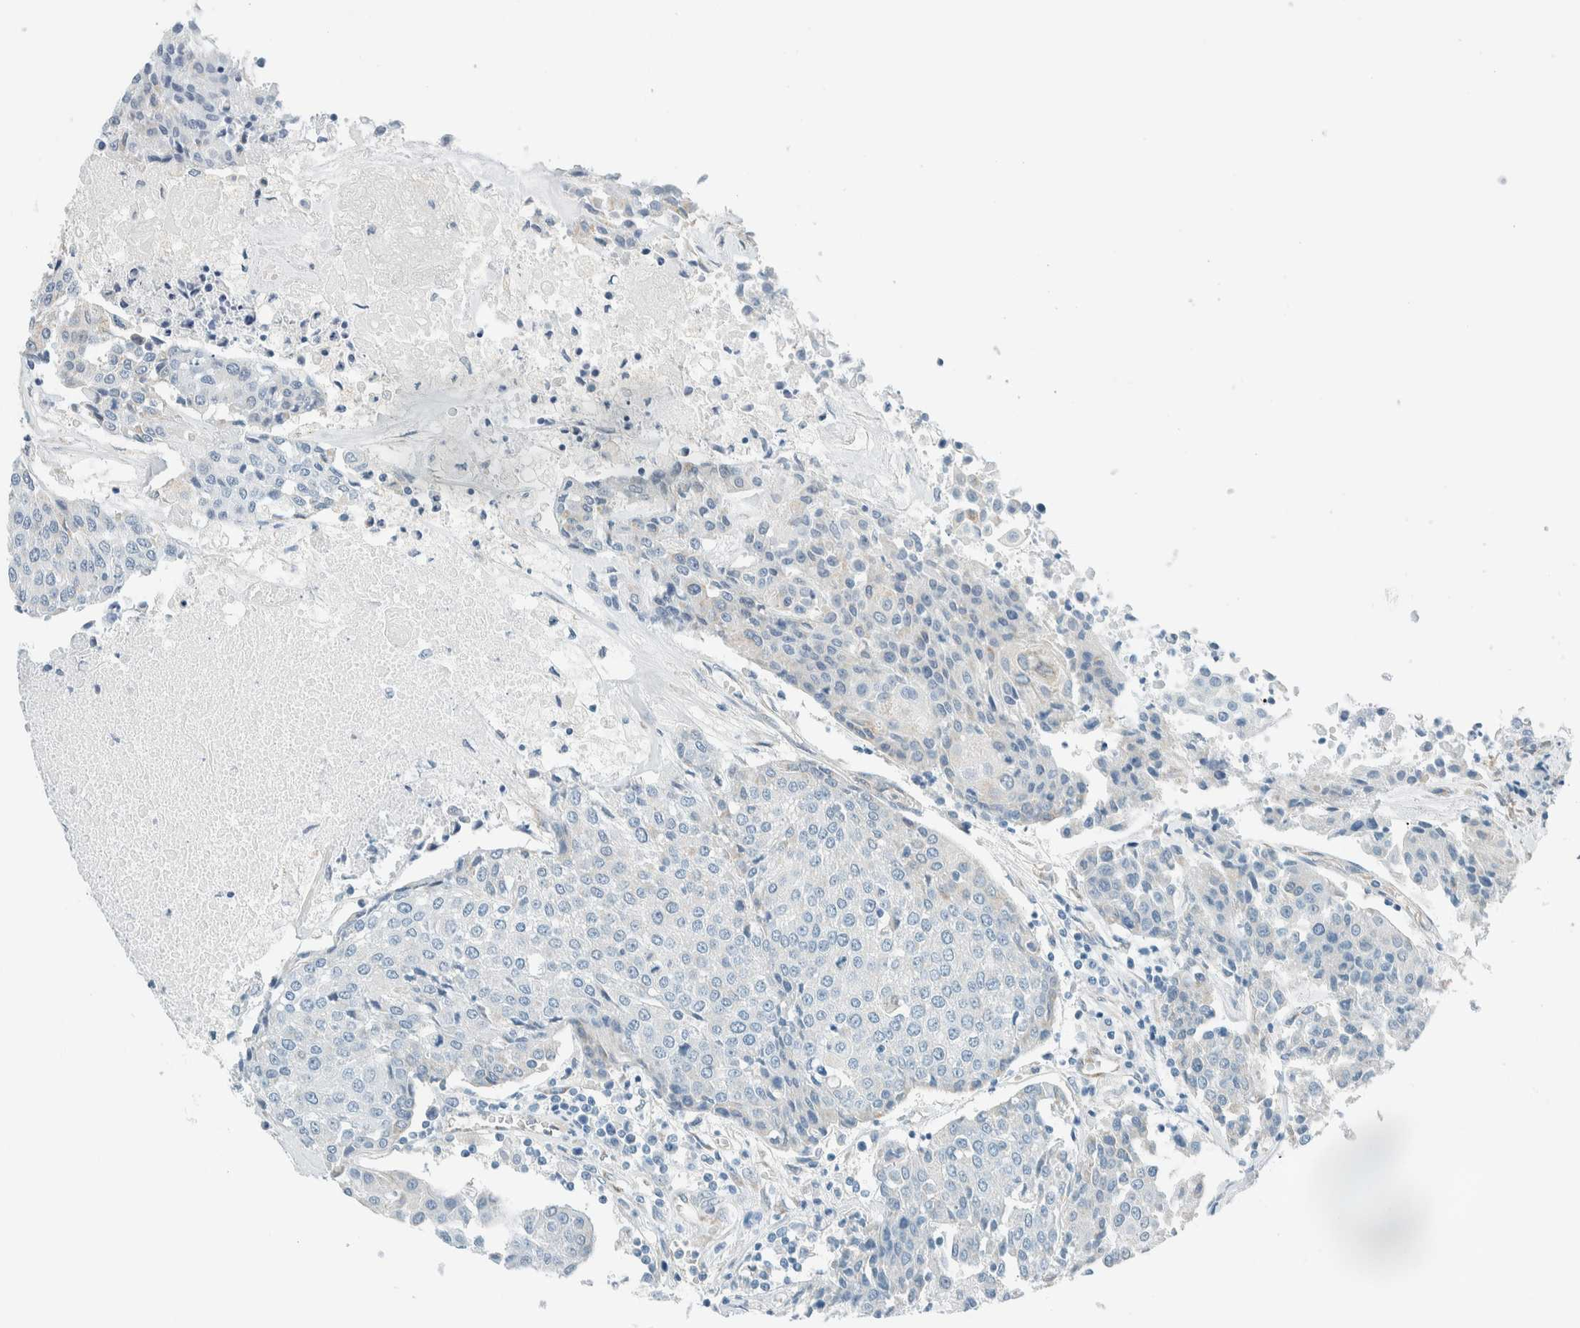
{"staining": {"intensity": "negative", "quantity": "none", "location": "none"}, "tissue": "urothelial cancer", "cell_type": "Tumor cells", "image_type": "cancer", "snomed": [{"axis": "morphology", "description": "Urothelial carcinoma, High grade"}, {"axis": "topography", "description": "Urinary bladder"}], "caption": "The IHC image has no significant expression in tumor cells of urothelial cancer tissue.", "gene": "ALDH7A1", "patient": {"sex": "female", "age": 85}}